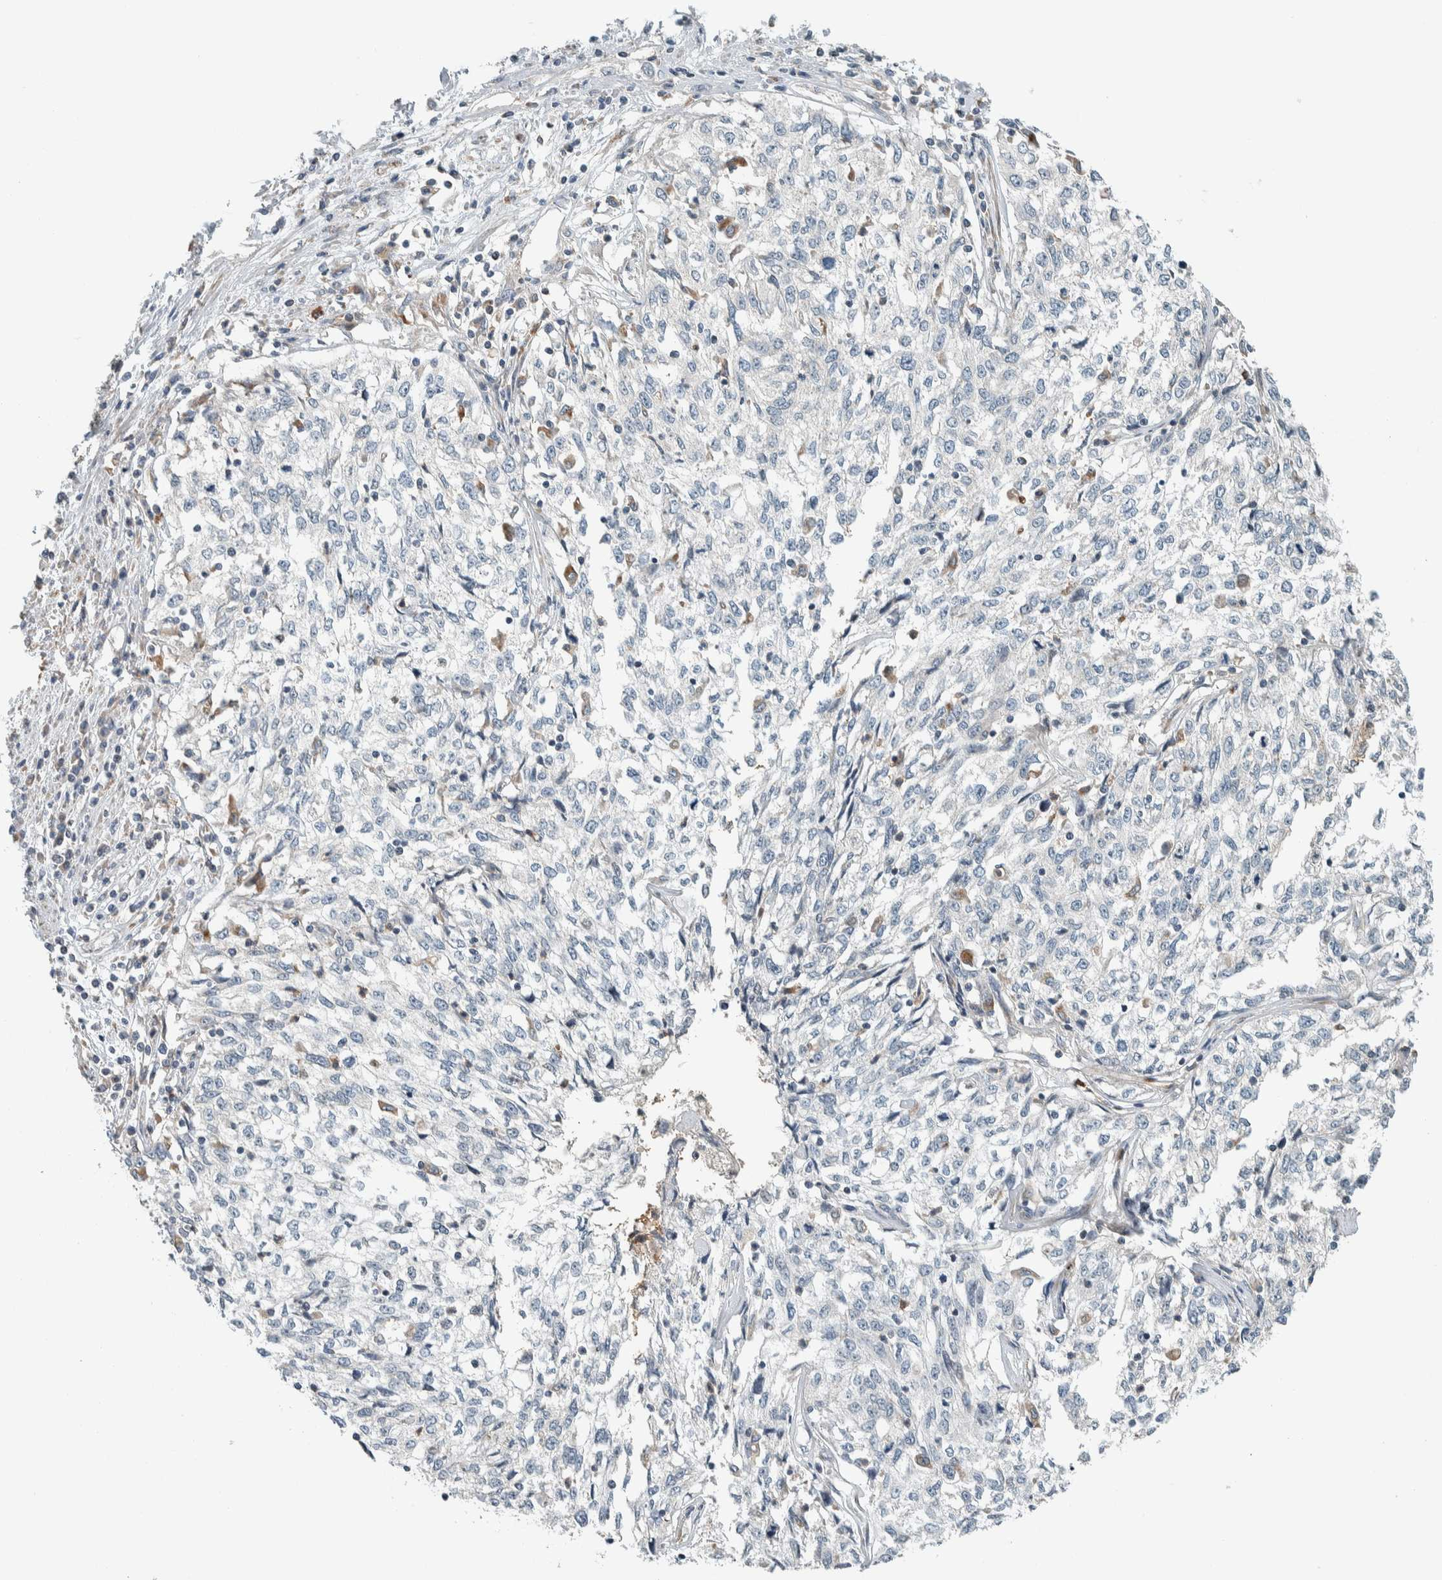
{"staining": {"intensity": "negative", "quantity": "none", "location": "none"}, "tissue": "cervical cancer", "cell_type": "Tumor cells", "image_type": "cancer", "snomed": [{"axis": "morphology", "description": "Squamous cell carcinoma, NOS"}, {"axis": "topography", "description": "Cervix"}], "caption": "This is an immunohistochemistry (IHC) image of human cervical cancer. There is no expression in tumor cells.", "gene": "SLFN12L", "patient": {"sex": "female", "age": 57}}